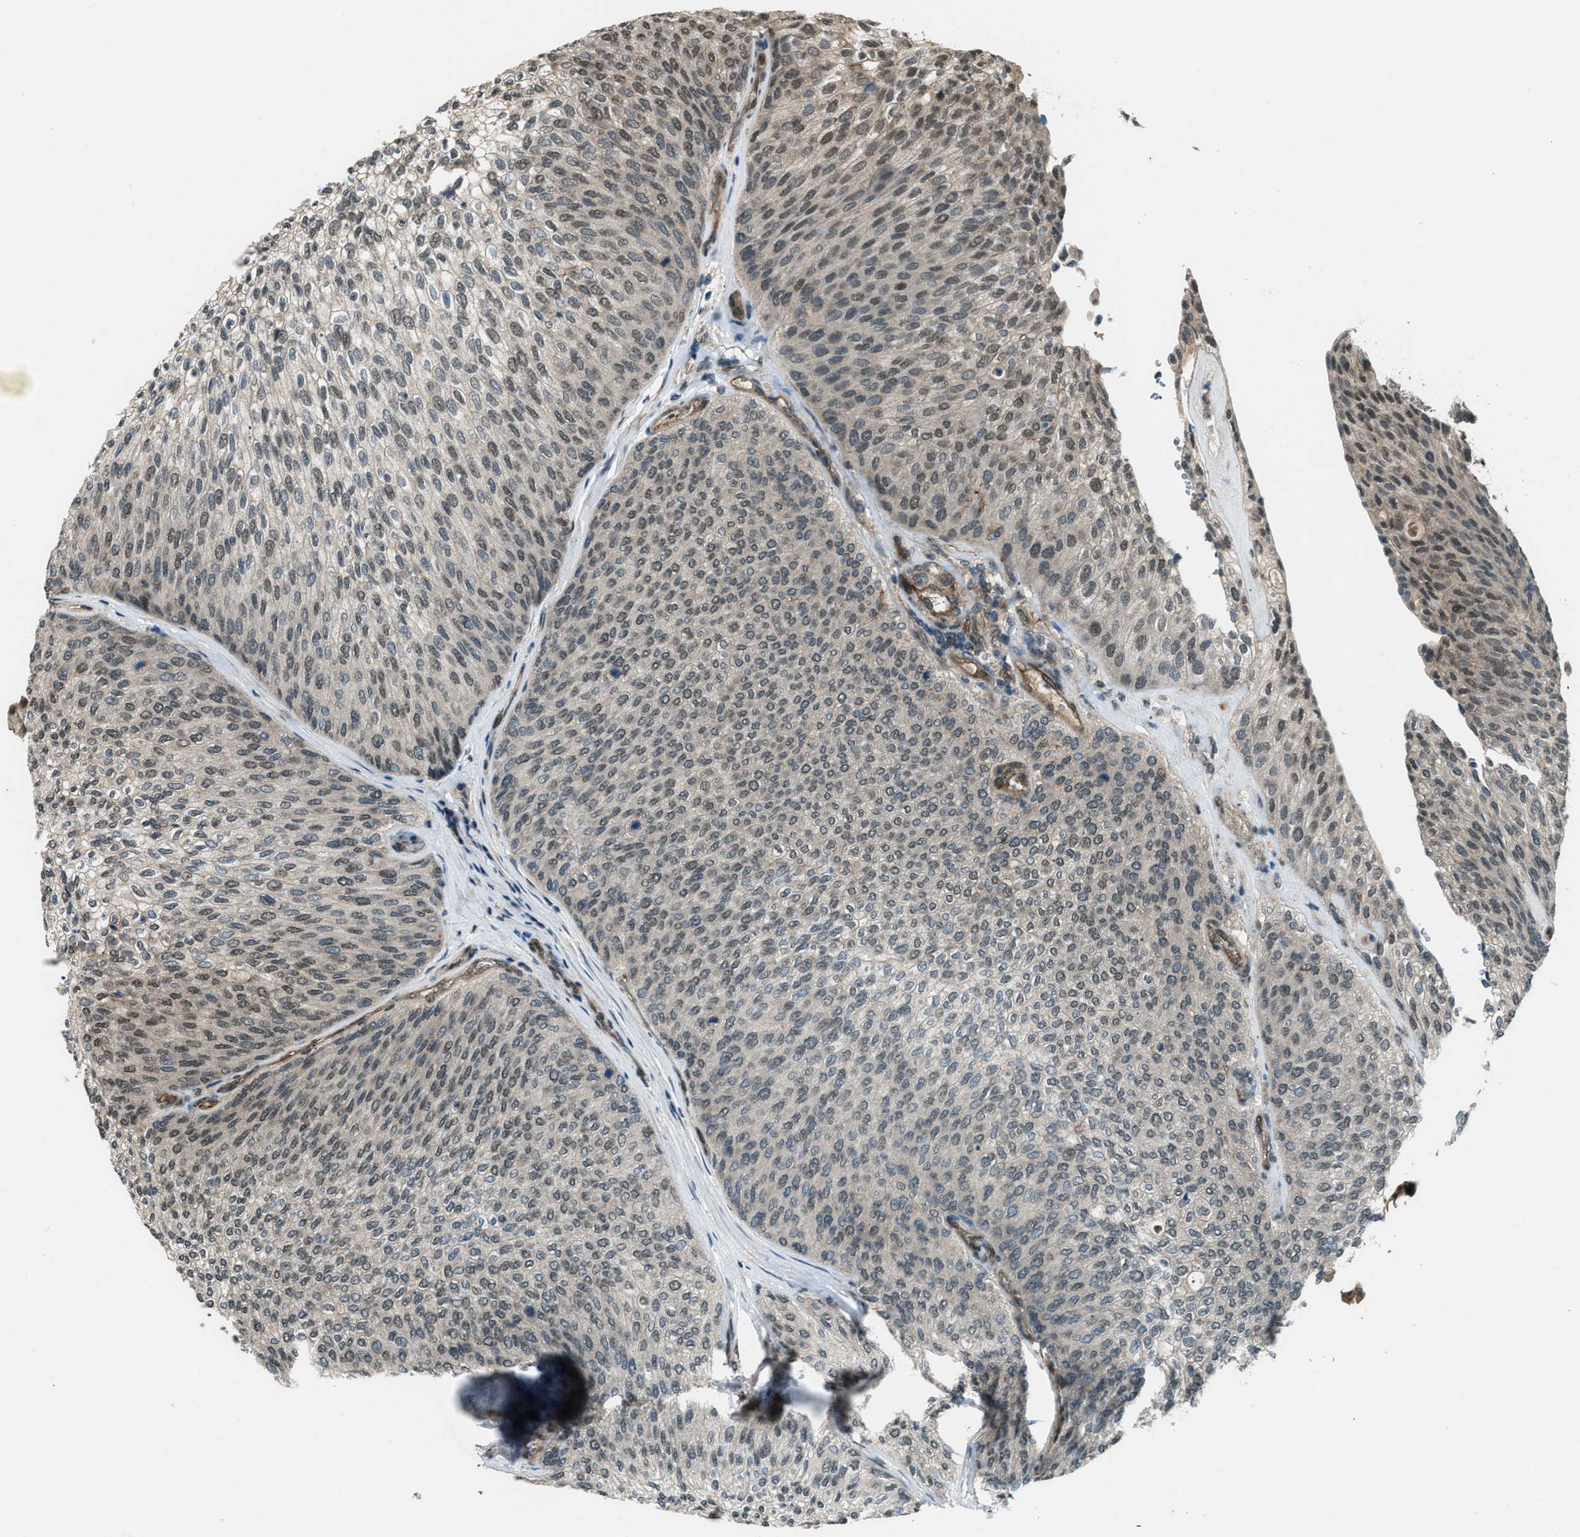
{"staining": {"intensity": "weak", "quantity": "25%-75%", "location": "nuclear"}, "tissue": "urothelial cancer", "cell_type": "Tumor cells", "image_type": "cancer", "snomed": [{"axis": "morphology", "description": "Urothelial carcinoma, Low grade"}, {"axis": "topography", "description": "Urinary bladder"}], "caption": "An immunohistochemistry photomicrograph of neoplastic tissue is shown. Protein staining in brown labels weak nuclear positivity in urothelial cancer within tumor cells.", "gene": "SVIL", "patient": {"sex": "female", "age": 79}}